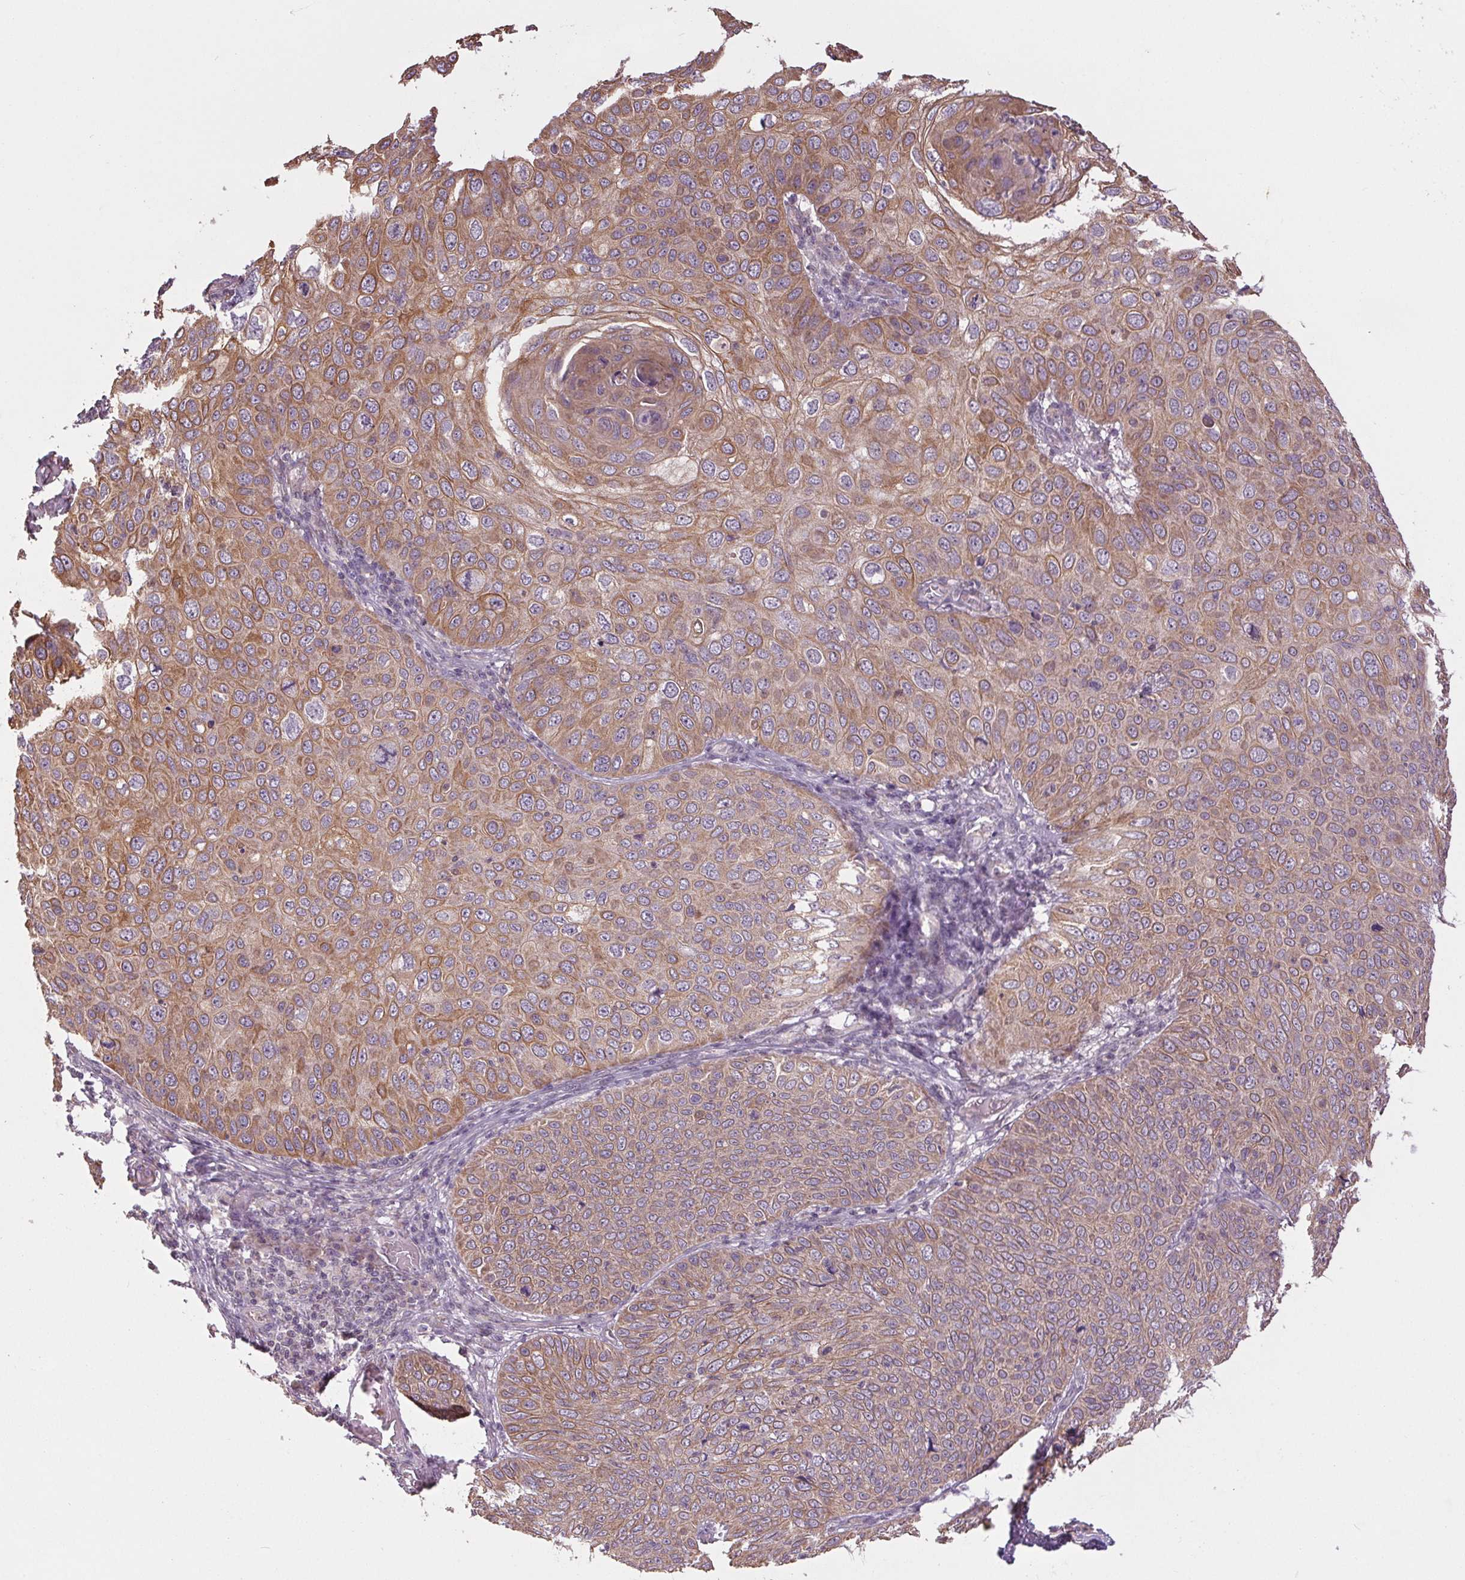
{"staining": {"intensity": "moderate", "quantity": ">75%", "location": "cytoplasmic/membranous"}, "tissue": "skin cancer", "cell_type": "Tumor cells", "image_type": "cancer", "snomed": [{"axis": "morphology", "description": "Squamous cell carcinoma, NOS"}, {"axis": "topography", "description": "Skin"}], "caption": "There is medium levels of moderate cytoplasmic/membranous positivity in tumor cells of skin cancer (squamous cell carcinoma), as demonstrated by immunohistochemical staining (brown color).", "gene": "MAP3K5", "patient": {"sex": "male", "age": 87}}